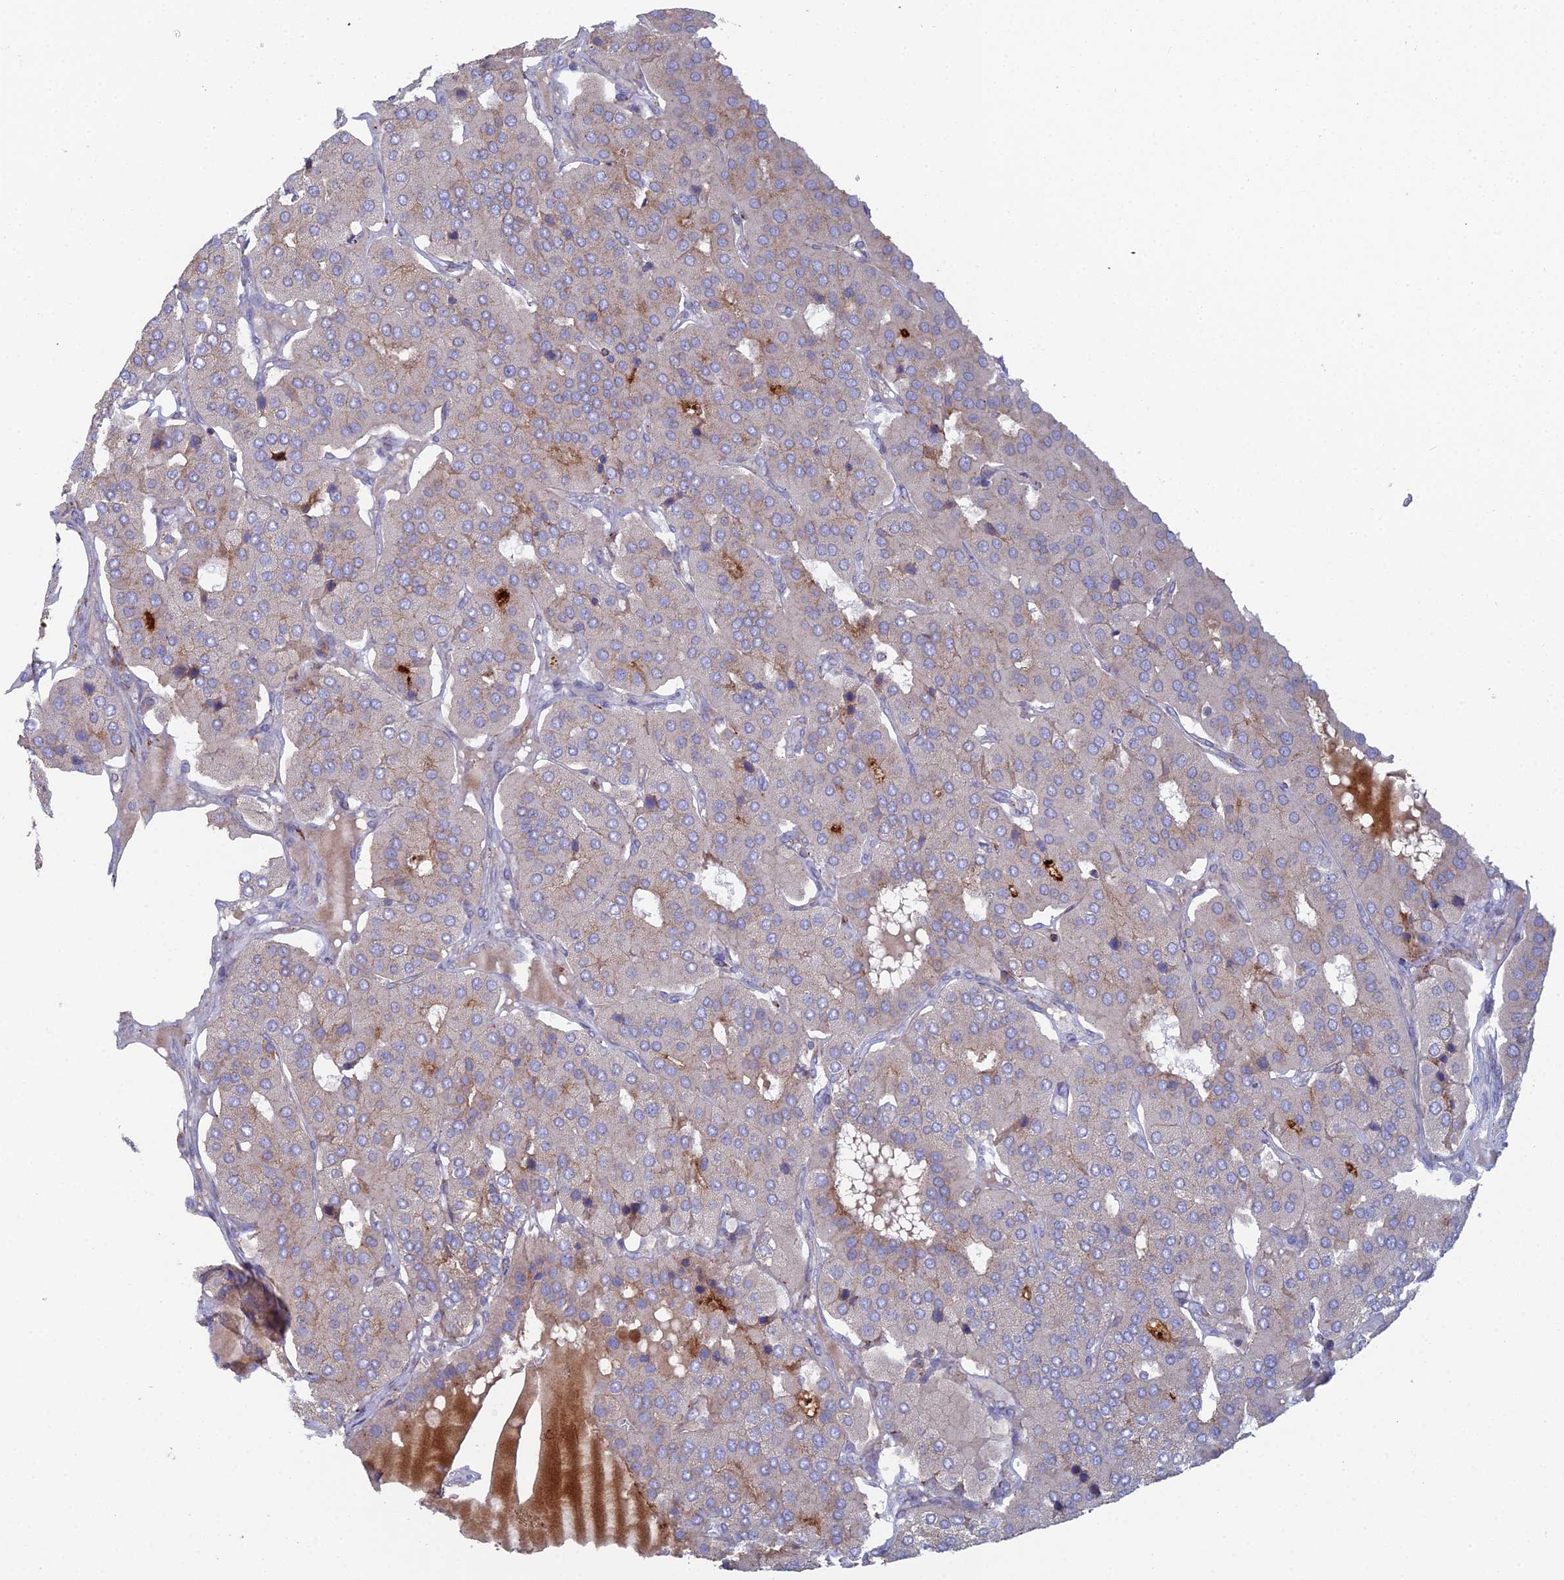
{"staining": {"intensity": "weak", "quantity": "<25%", "location": "cytoplasmic/membranous"}, "tissue": "parathyroid gland", "cell_type": "Glandular cells", "image_type": "normal", "snomed": [{"axis": "morphology", "description": "Normal tissue, NOS"}, {"axis": "morphology", "description": "Adenoma, NOS"}, {"axis": "topography", "description": "Parathyroid gland"}], "caption": "Immunohistochemical staining of unremarkable human parathyroid gland shows no significant expression in glandular cells.", "gene": "TRAPPC6A", "patient": {"sex": "female", "age": 86}}